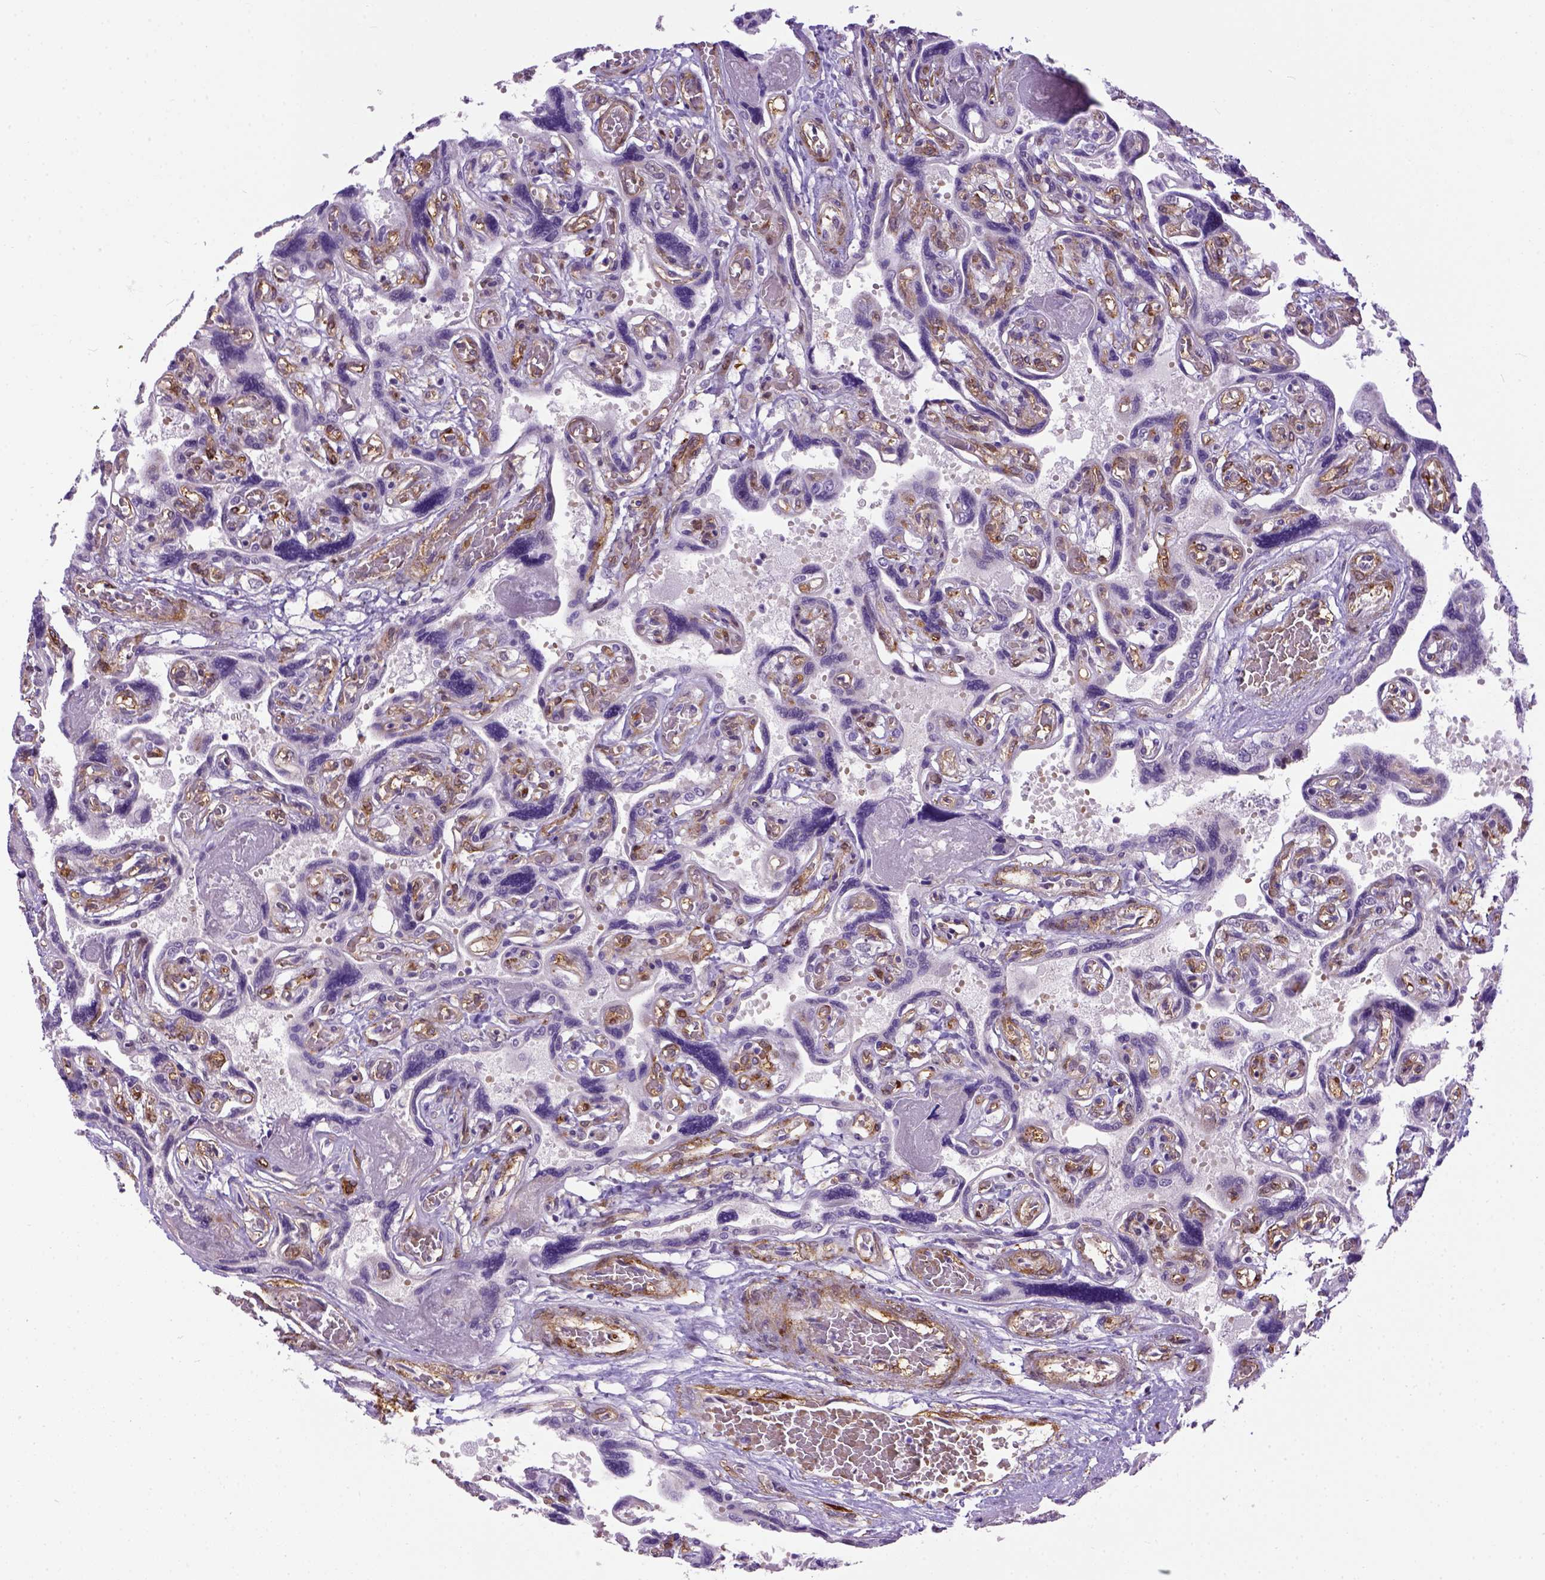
{"staining": {"intensity": "moderate", "quantity": ">75%", "location": "cytoplasmic/membranous"}, "tissue": "placenta", "cell_type": "Decidual cells", "image_type": "normal", "snomed": [{"axis": "morphology", "description": "Normal tissue, NOS"}, {"axis": "topography", "description": "Placenta"}], "caption": "Immunohistochemical staining of unremarkable human placenta demonstrates moderate cytoplasmic/membranous protein expression in approximately >75% of decidual cells.", "gene": "KAZN", "patient": {"sex": "female", "age": 32}}